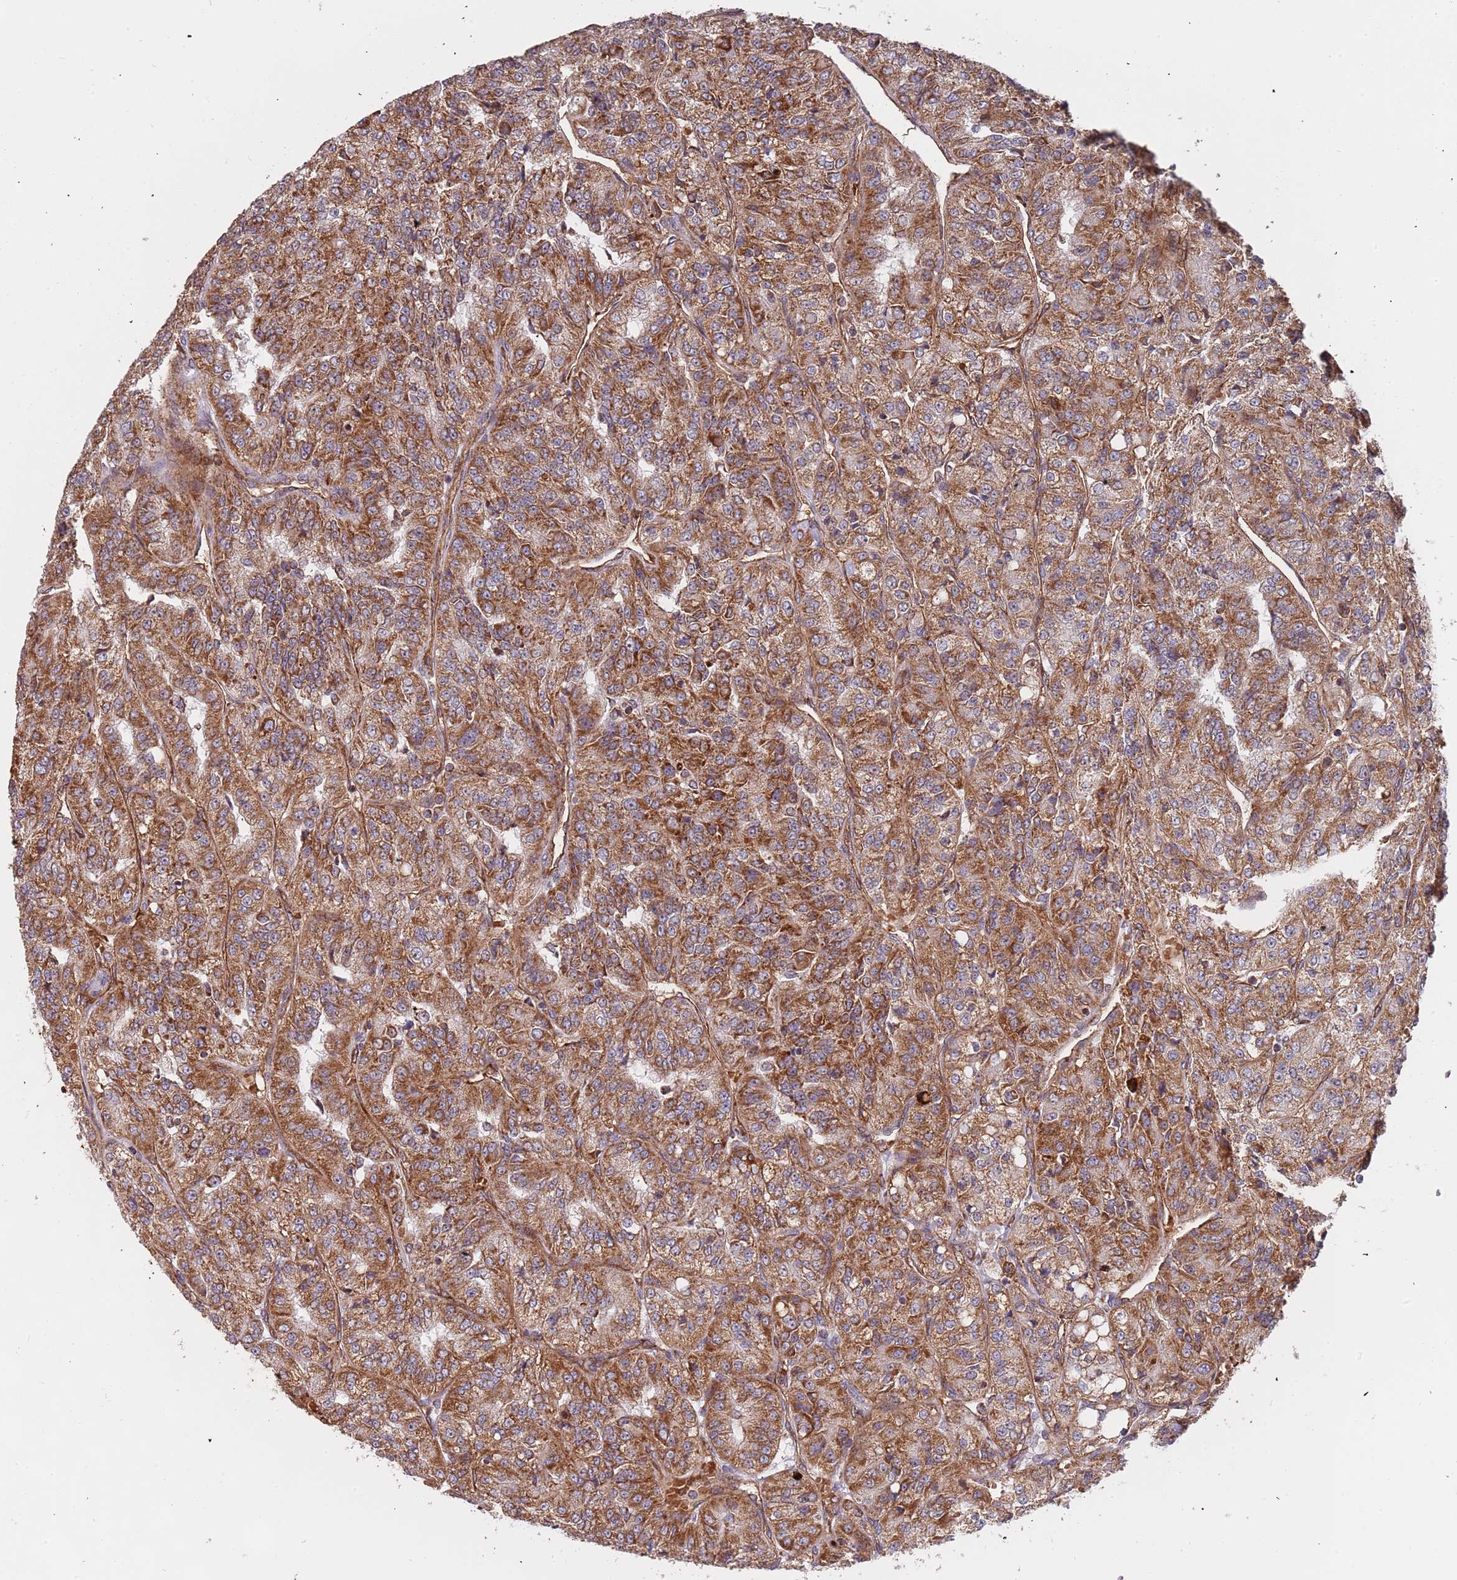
{"staining": {"intensity": "moderate", "quantity": ">75%", "location": "cytoplasmic/membranous"}, "tissue": "renal cancer", "cell_type": "Tumor cells", "image_type": "cancer", "snomed": [{"axis": "morphology", "description": "Adenocarcinoma, NOS"}, {"axis": "topography", "description": "Kidney"}], "caption": "The immunohistochemical stain labels moderate cytoplasmic/membranous staining in tumor cells of renal adenocarcinoma tissue.", "gene": "DCHS1", "patient": {"sex": "female", "age": 63}}